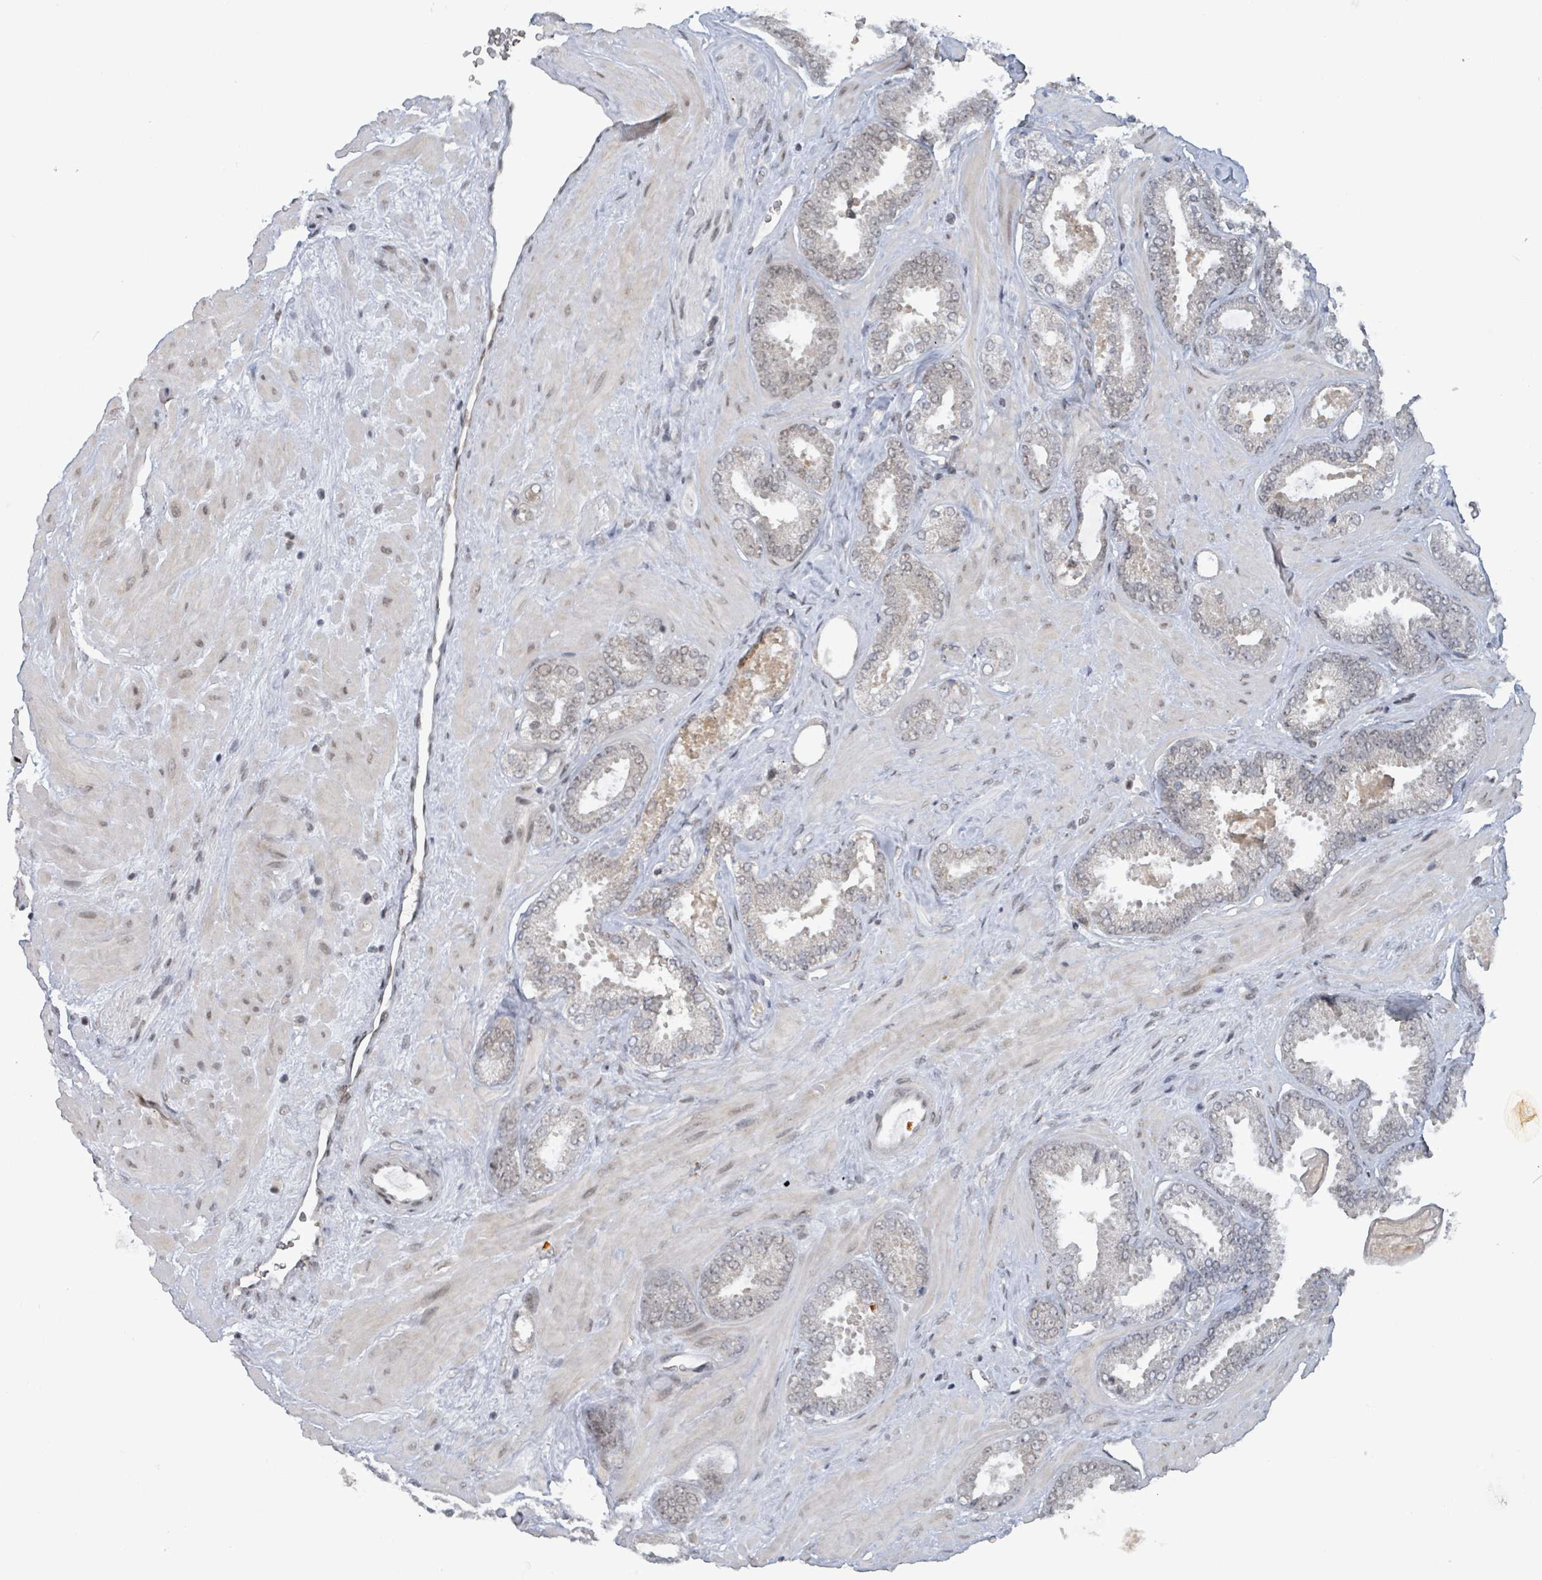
{"staining": {"intensity": "negative", "quantity": "none", "location": "none"}, "tissue": "prostate cancer", "cell_type": "Tumor cells", "image_type": "cancer", "snomed": [{"axis": "morphology", "description": "Adenocarcinoma, Low grade"}, {"axis": "topography", "description": "Prostate"}], "caption": "There is no significant expression in tumor cells of prostate adenocarcinoma (low-grade).", "gene": "BANP", "patient": {"sex": "male", "age": 62}}